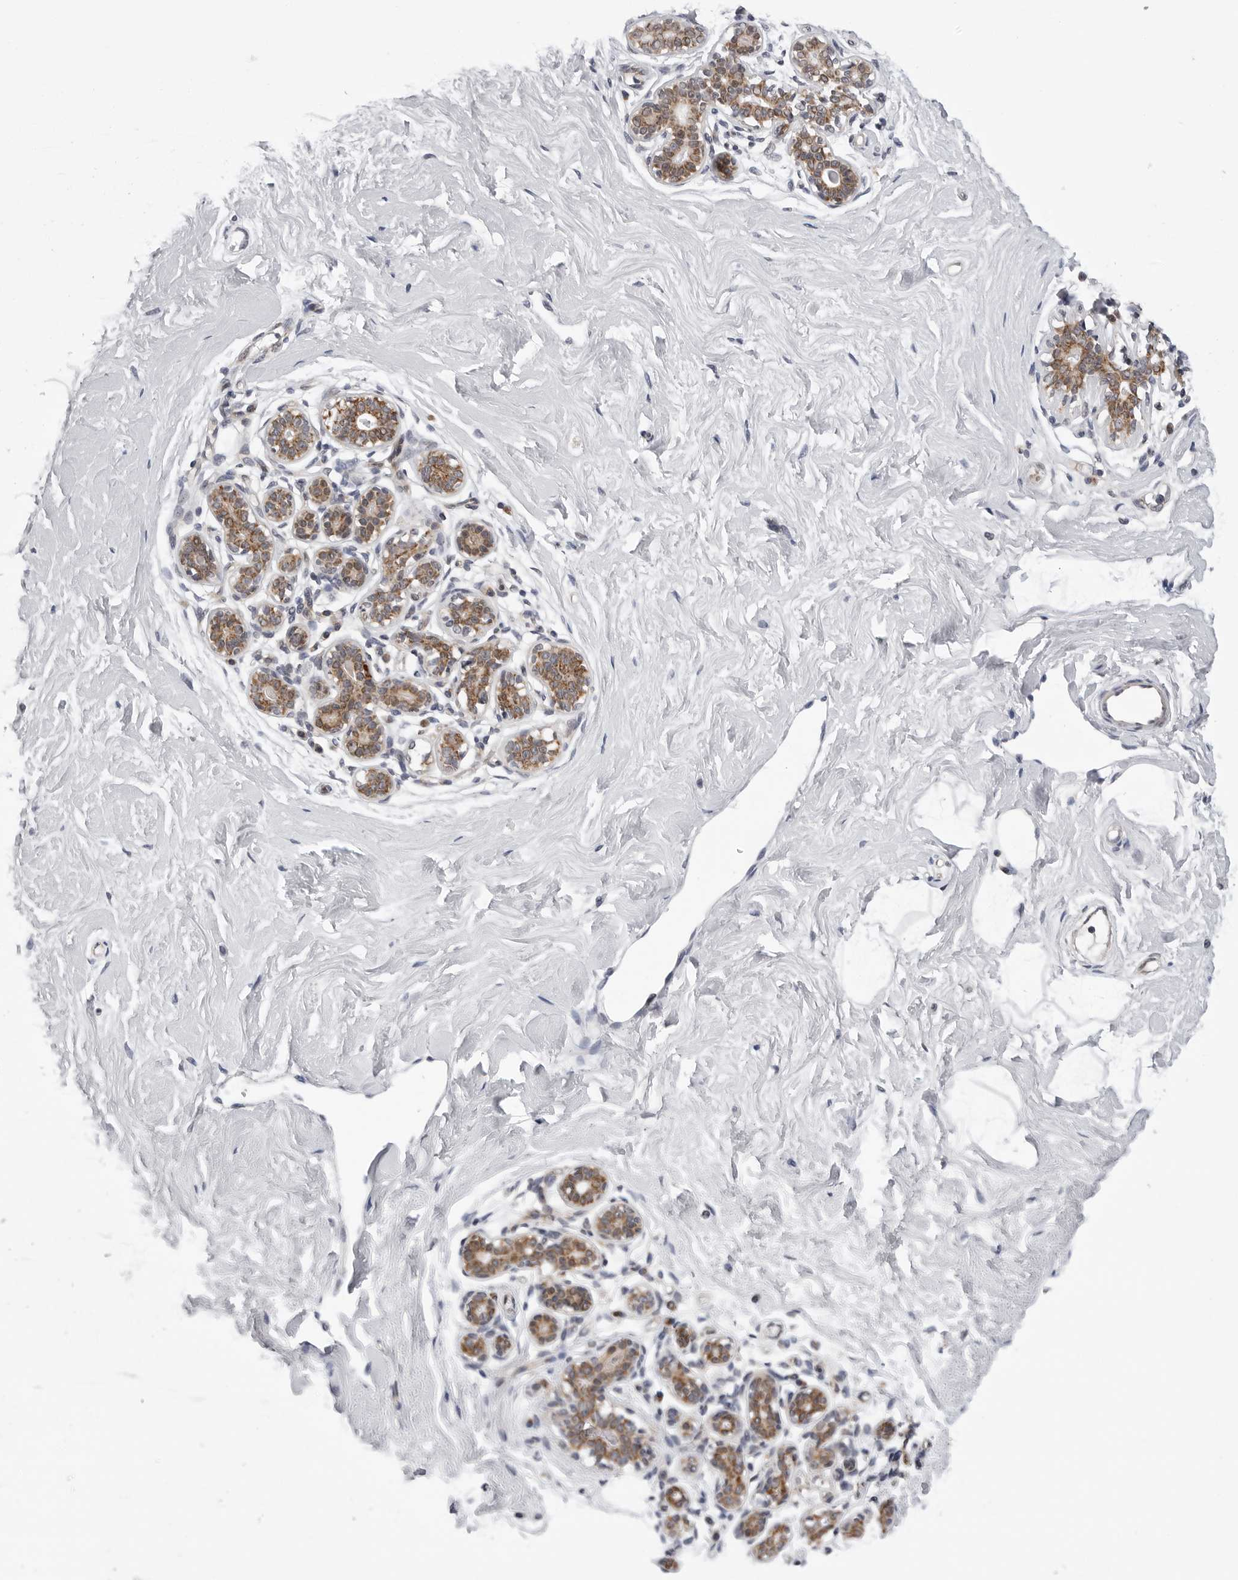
{"staining": {"intensity": "negative", "quantity": "none", "location": "none"}, "tissue": "breast", "cell_type": "Adipocytes", "image_type": "normal", "snomed": [{"axis": "morphology", "description": "Normal tissue, NOS"}, {"axis": "morphology", "description": "Adenoma, NOS"}, {"axis": "topography", "description": "Breast"}], "caption": "Immunohistochemical staining of unremarkable human breast exhibits no significant positivity in adipocytes.", "gene": "CDK20", "patient": {"sex": "female", "age": 23}}